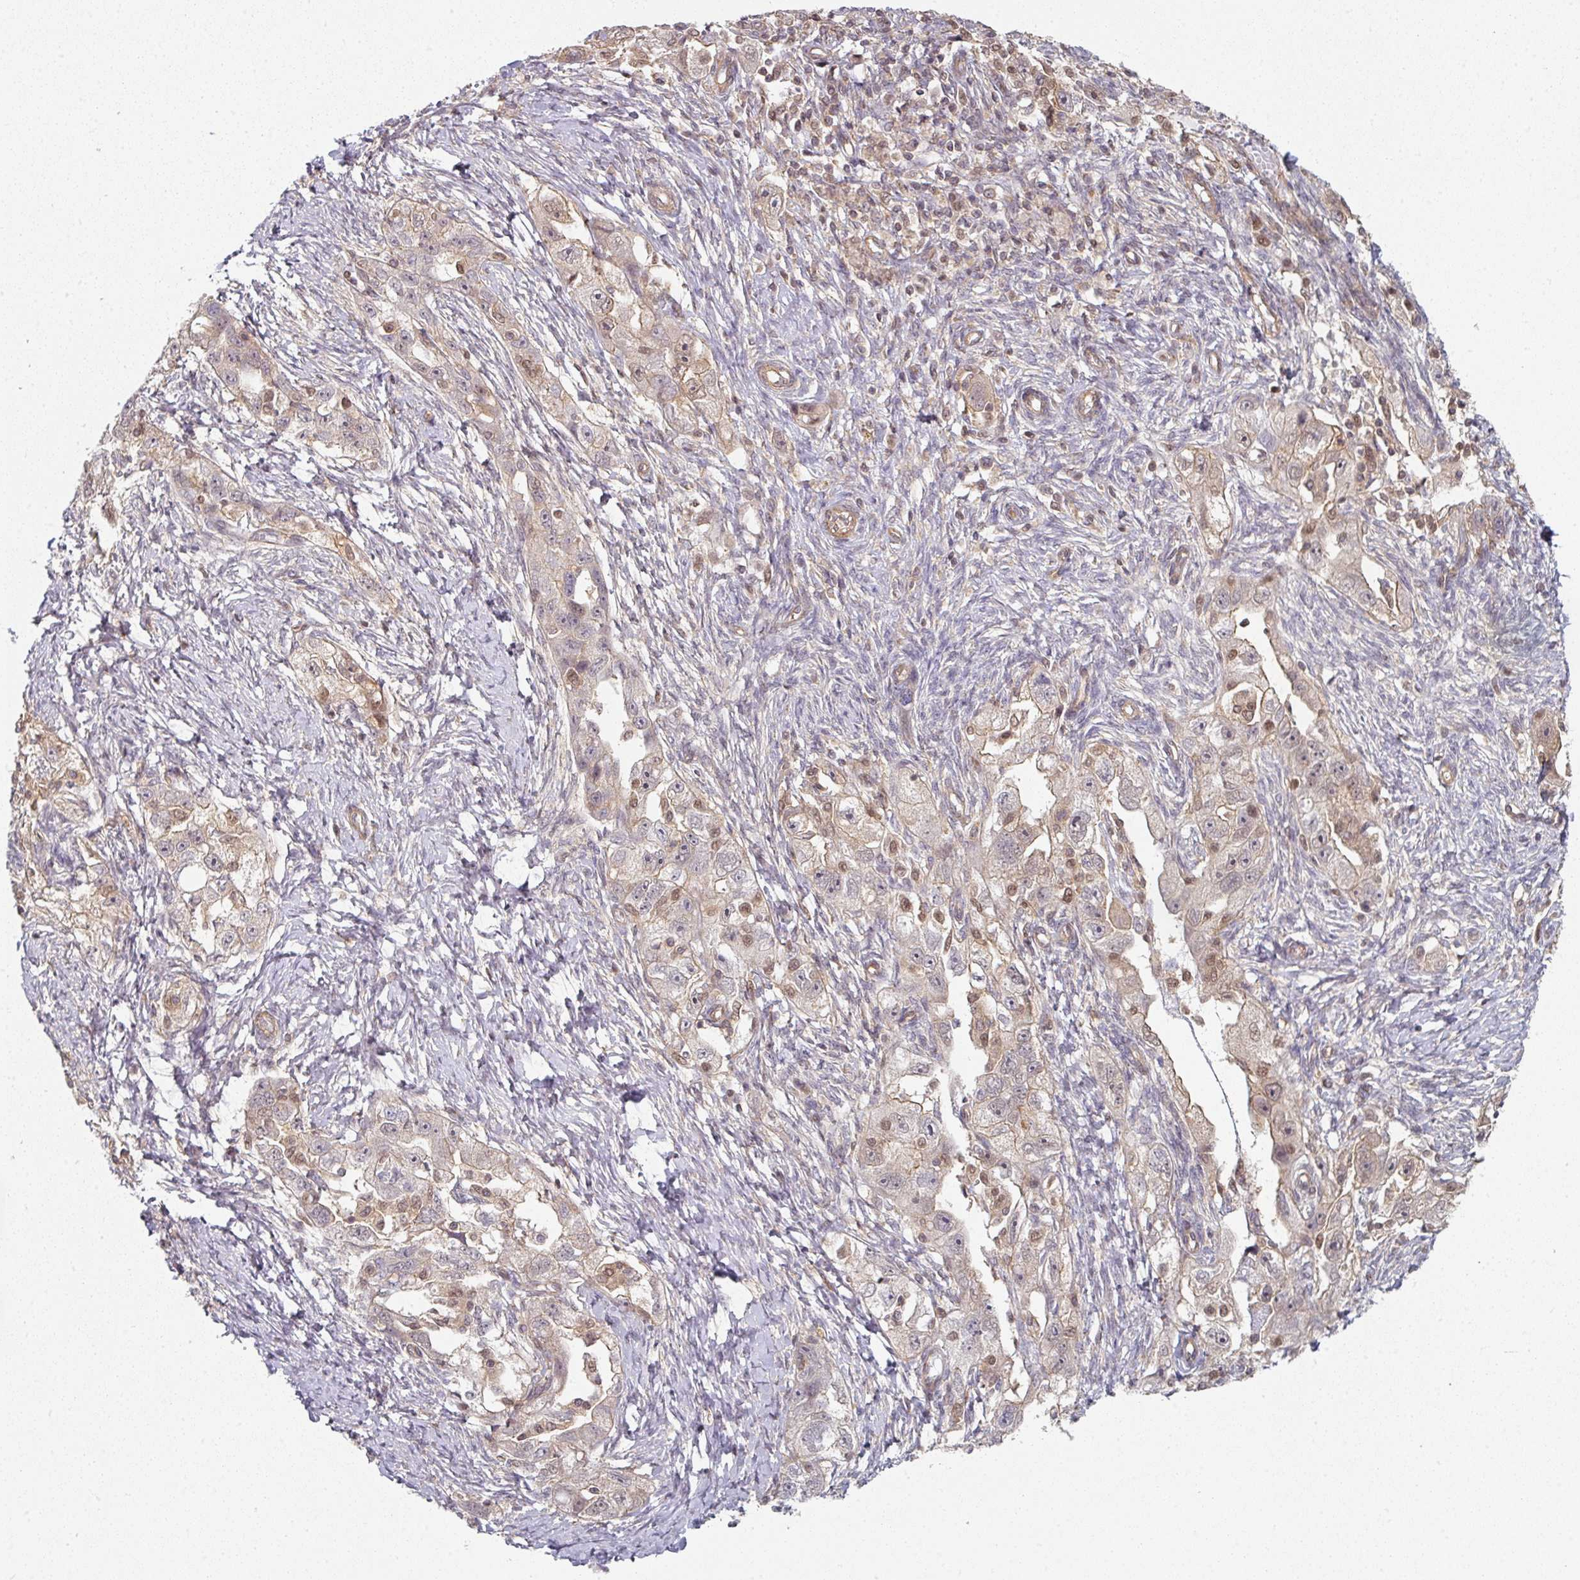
{"staining": {"intensity": "weak", "quantity": "<25%", "location": "nuclear"}, "tissue": "ovarian cancer", "cell_type": "Tumor cells", "image_type": "cancer", "snomed": [{"axis": "morphology", "description": "Carcinoma, NOS"}, {"axis": "morphology", "description": "Cystadenocarcinoma, serous, NOS"}, {"axis": "topography", "description": "Ovary"}], "caption": "Immunohistochemistry of human ovarian serous cystadenocarcinoma demonstrates no staining in tumor cells.", "gene": "PSME3IP1", "patient": {"sex": "female", "age": 69}}